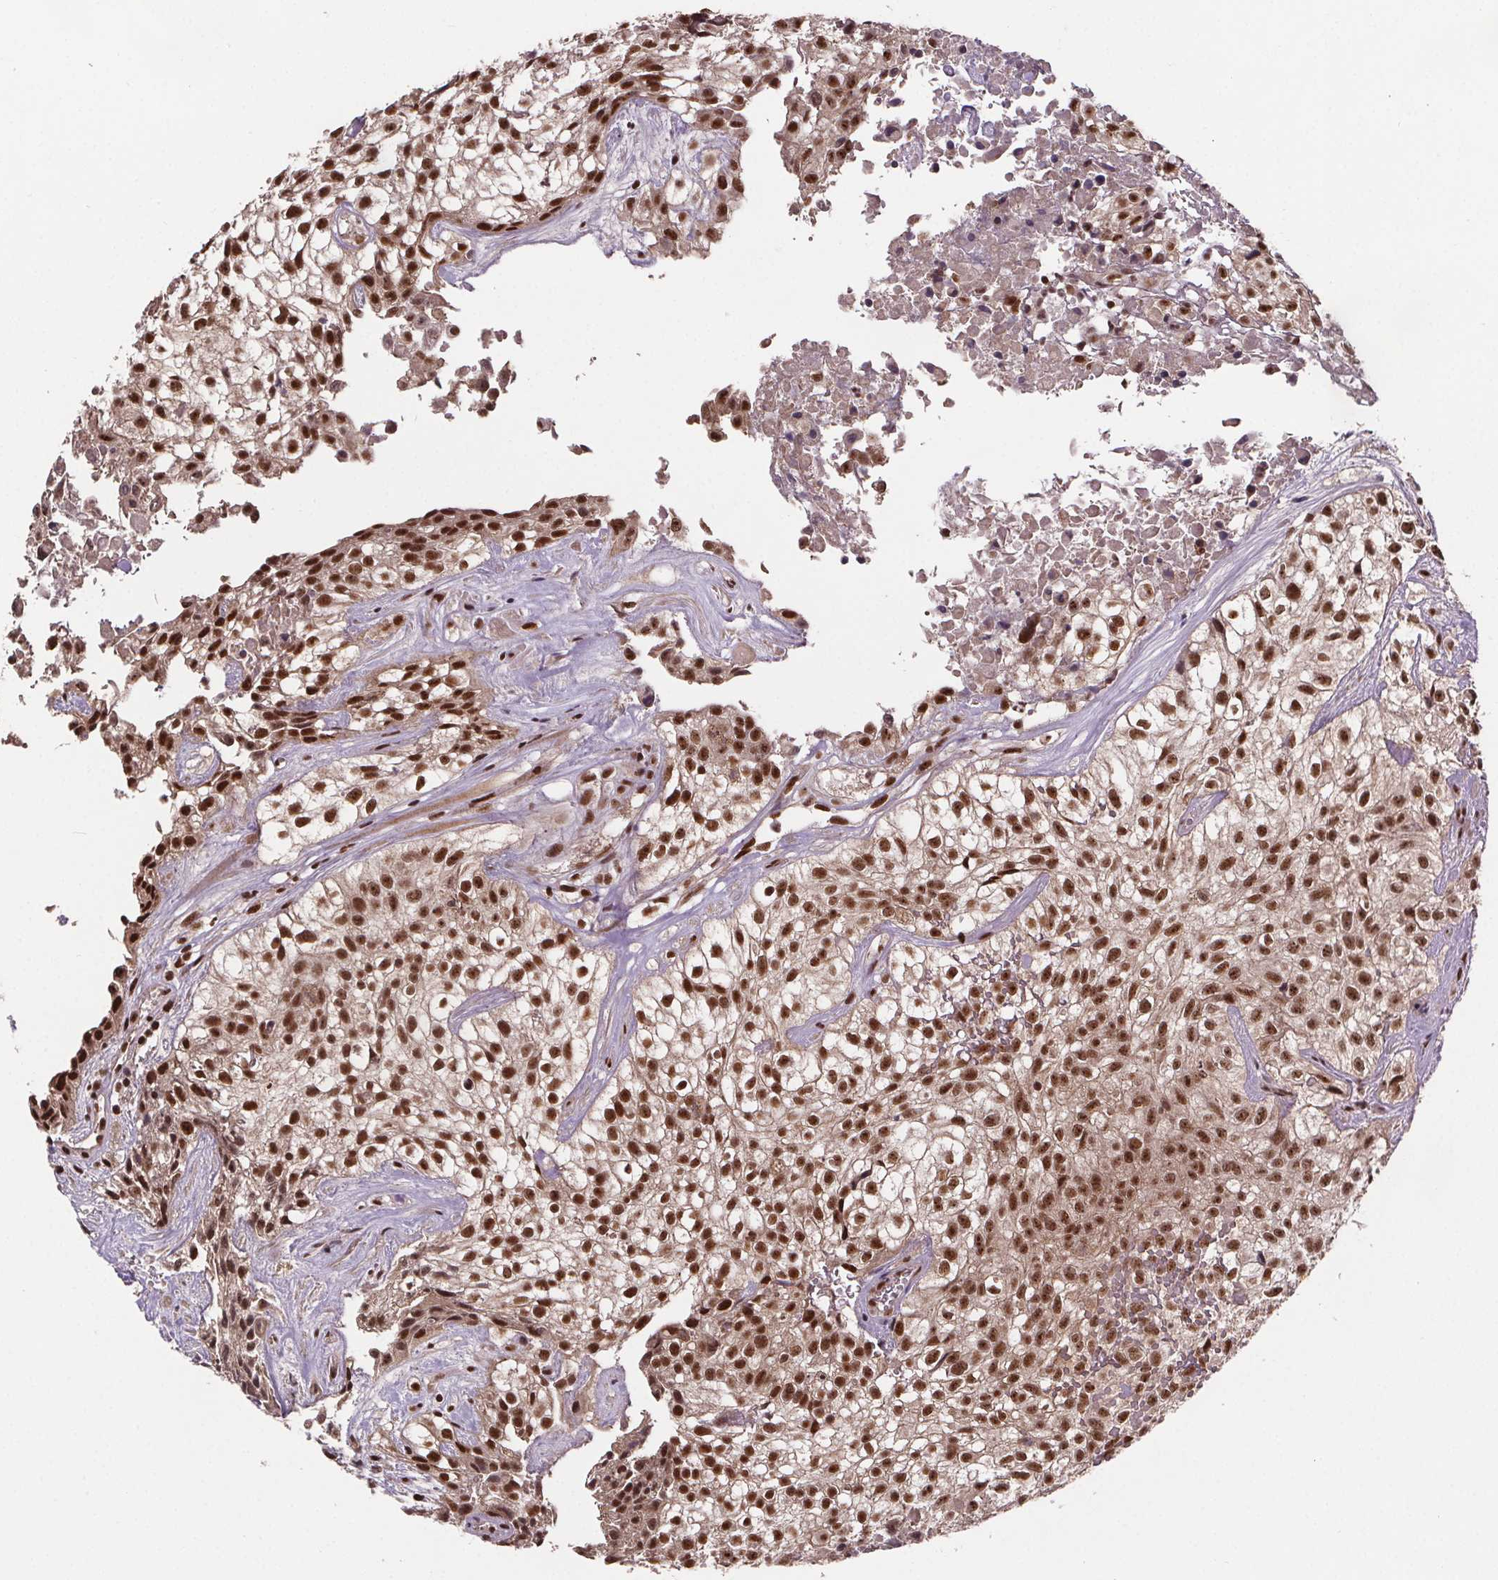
{"staining": {"intensity": "strong", "quantity": ">75%", "location": "nuclear"}, "tissue": "urothelial cancer", "cell_type": "Tumor cells", "image_type": "cancer", "snomed": [{"axis": "morphology", "description": "Urothelial carcinoma, High grade"}, {"axis": "topography", "description": "Urinary bladder"}], "caption": "Protein staining exhibits strong nuclear staining in approximately >75% of tumor cells in urothelial cancer. The protein of interest is shown in brown color, while the nuclei are stained blue.", "gene": "JARID2", "patient": {"sex": "male", "age": 56}}